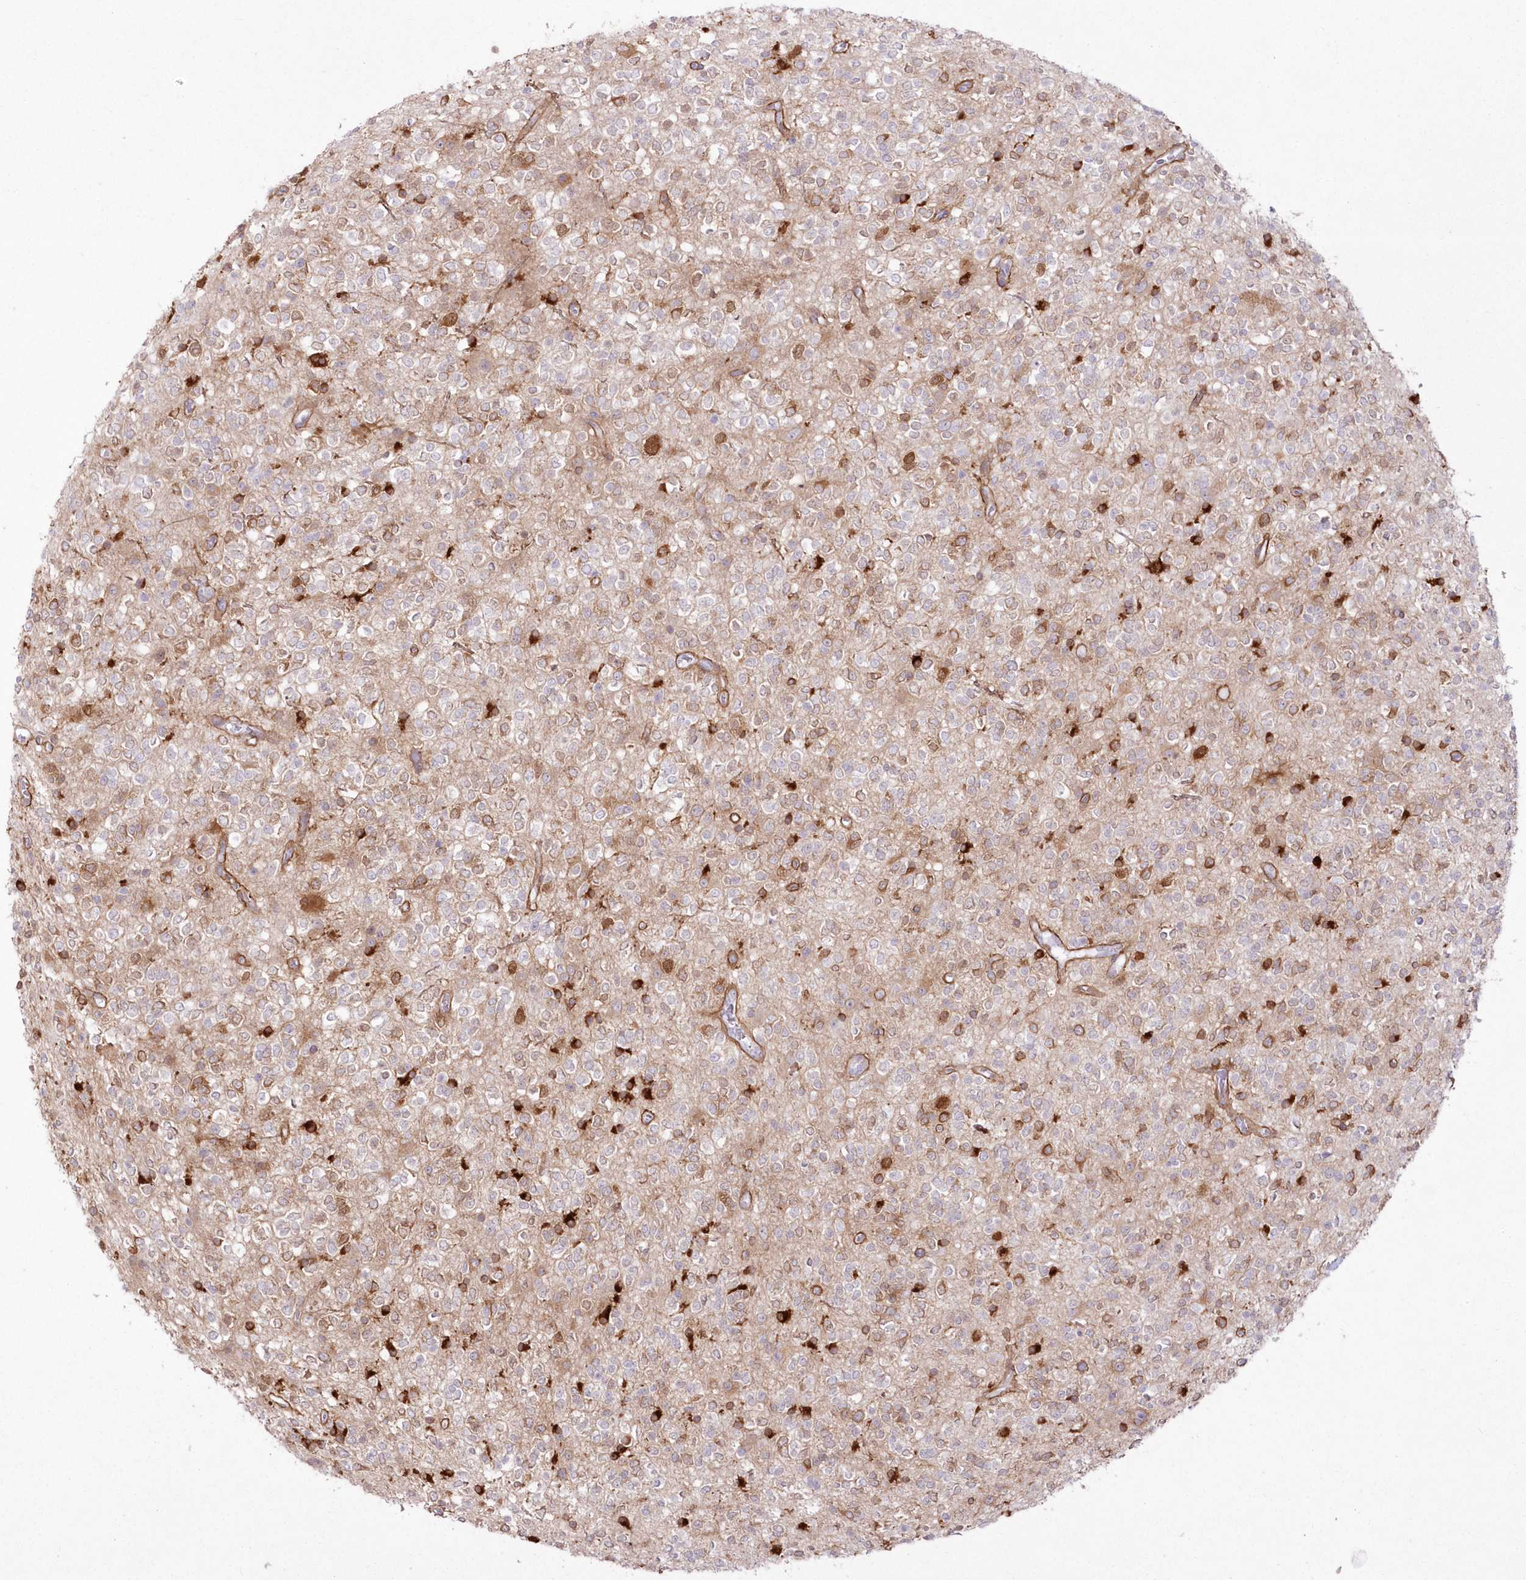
{"staining": {"intensity": "weak", "quantity": "<25%", "location": "cytoplasmic/membranous"}, "tissue": "glioma", "cell_type": "Tumor cells", "image_type": "cancer", "snomed": [{"axis": "morphology", "description": "Glioma, malignant, High grade"}, {"axis": "topography", "description": "Brain"}], "caption": "Immunohistochemistry histopathology image of human glioma stained for a protein (brown), which demonstrates no positivity in tumor cells.", "gene": "SH3PXD2B", "patient": {"sex": "male", "age": 34}}